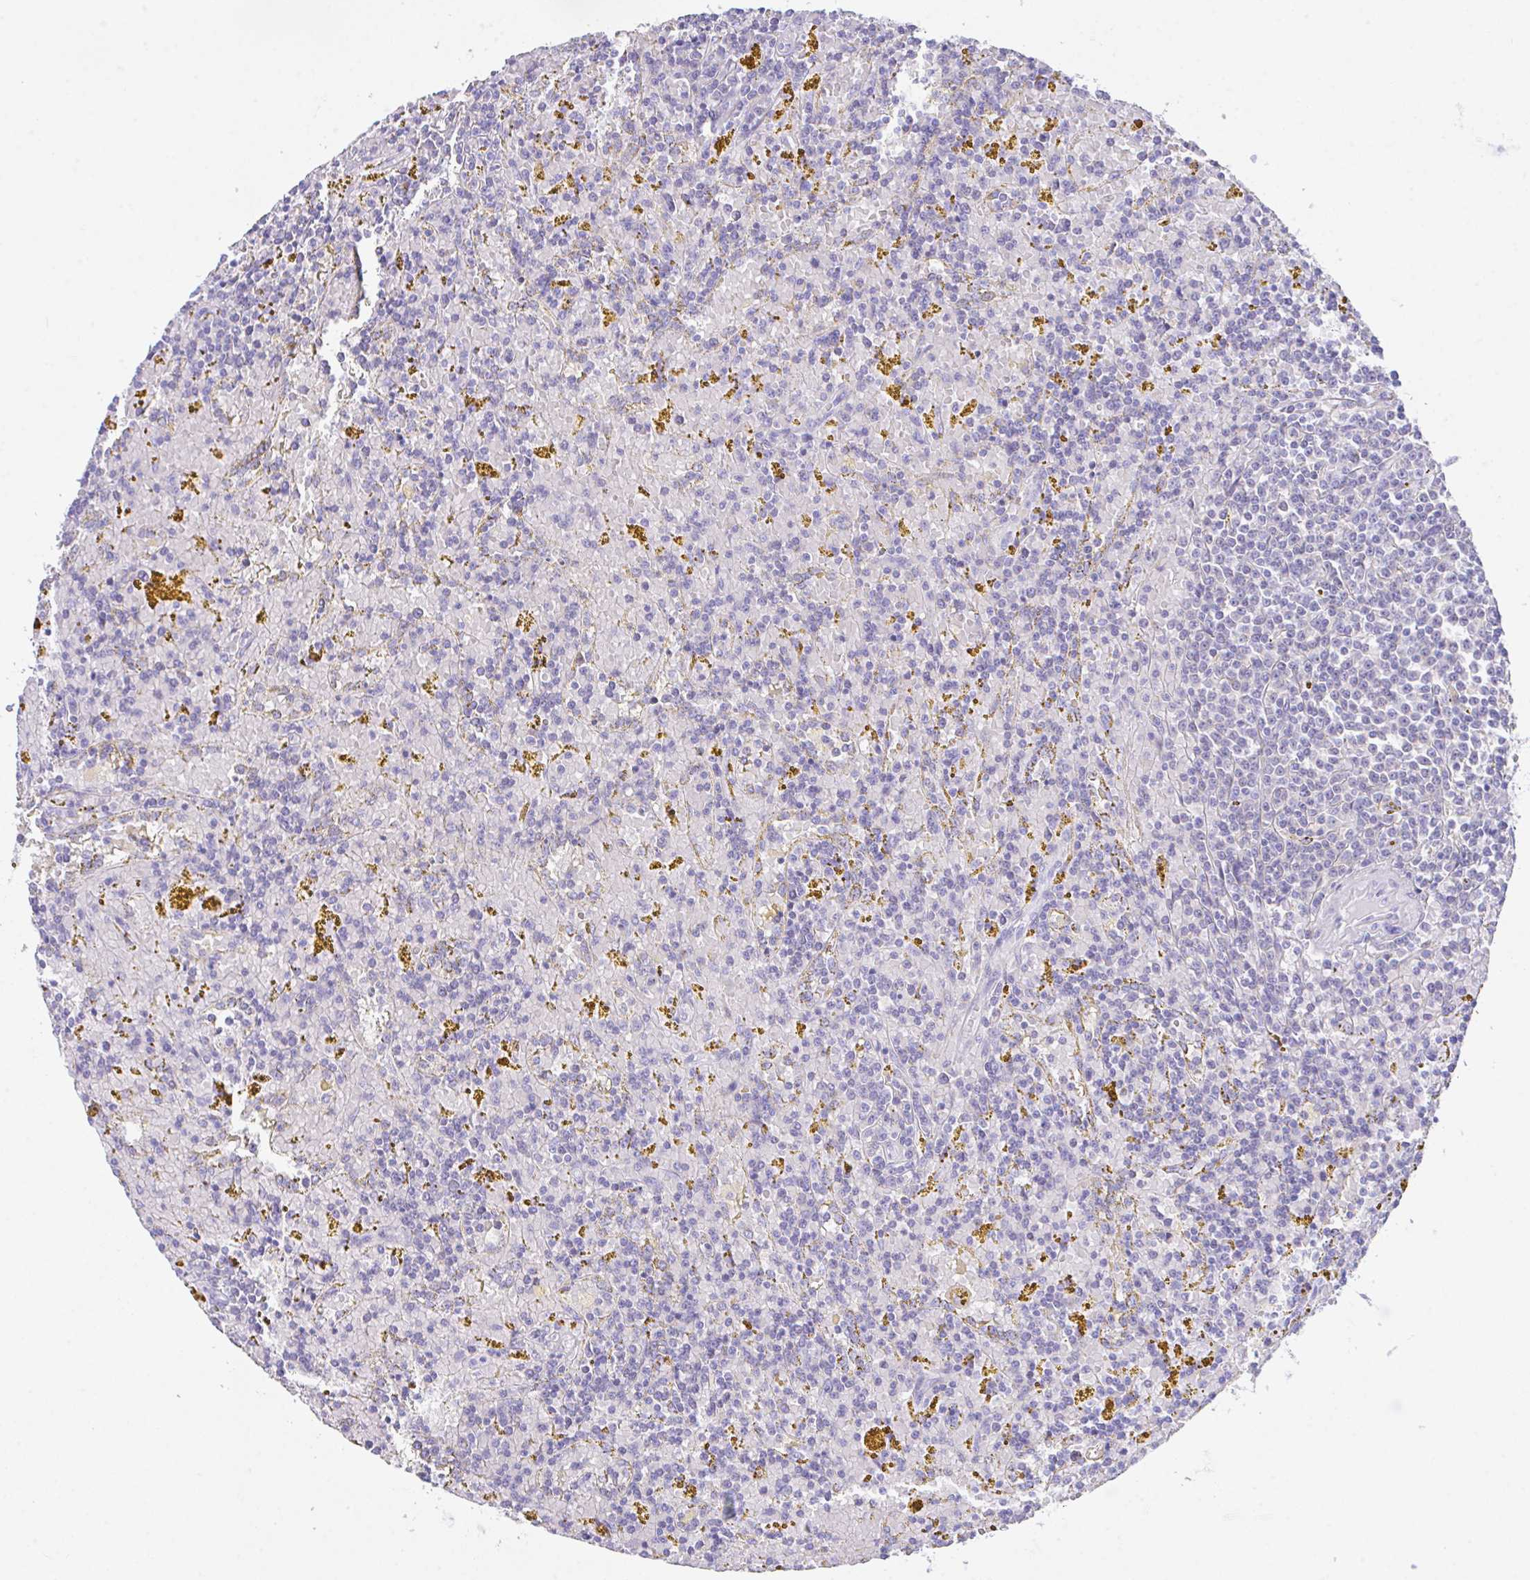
{"staining": {"intensity": "negative", "quantity": "none", "location": "none"}, "tissue": "lymphoma", "cell_type": "Tumor cells", "image_type": "cancer", "snomed": [{"axis": "morphology", "description": "Malignant lymphoma, non-Hodgkin's type, Low grade"}, {"axis": "topography", "description": "Spleen"}, {"axis": "topography", "description": "Lymph node"}], "caption": "A micrograph of human lymphoma is negative for staining in tumor cells.", "gene": "HOXB4", "patient": {"sex": "female", "age": 66}}